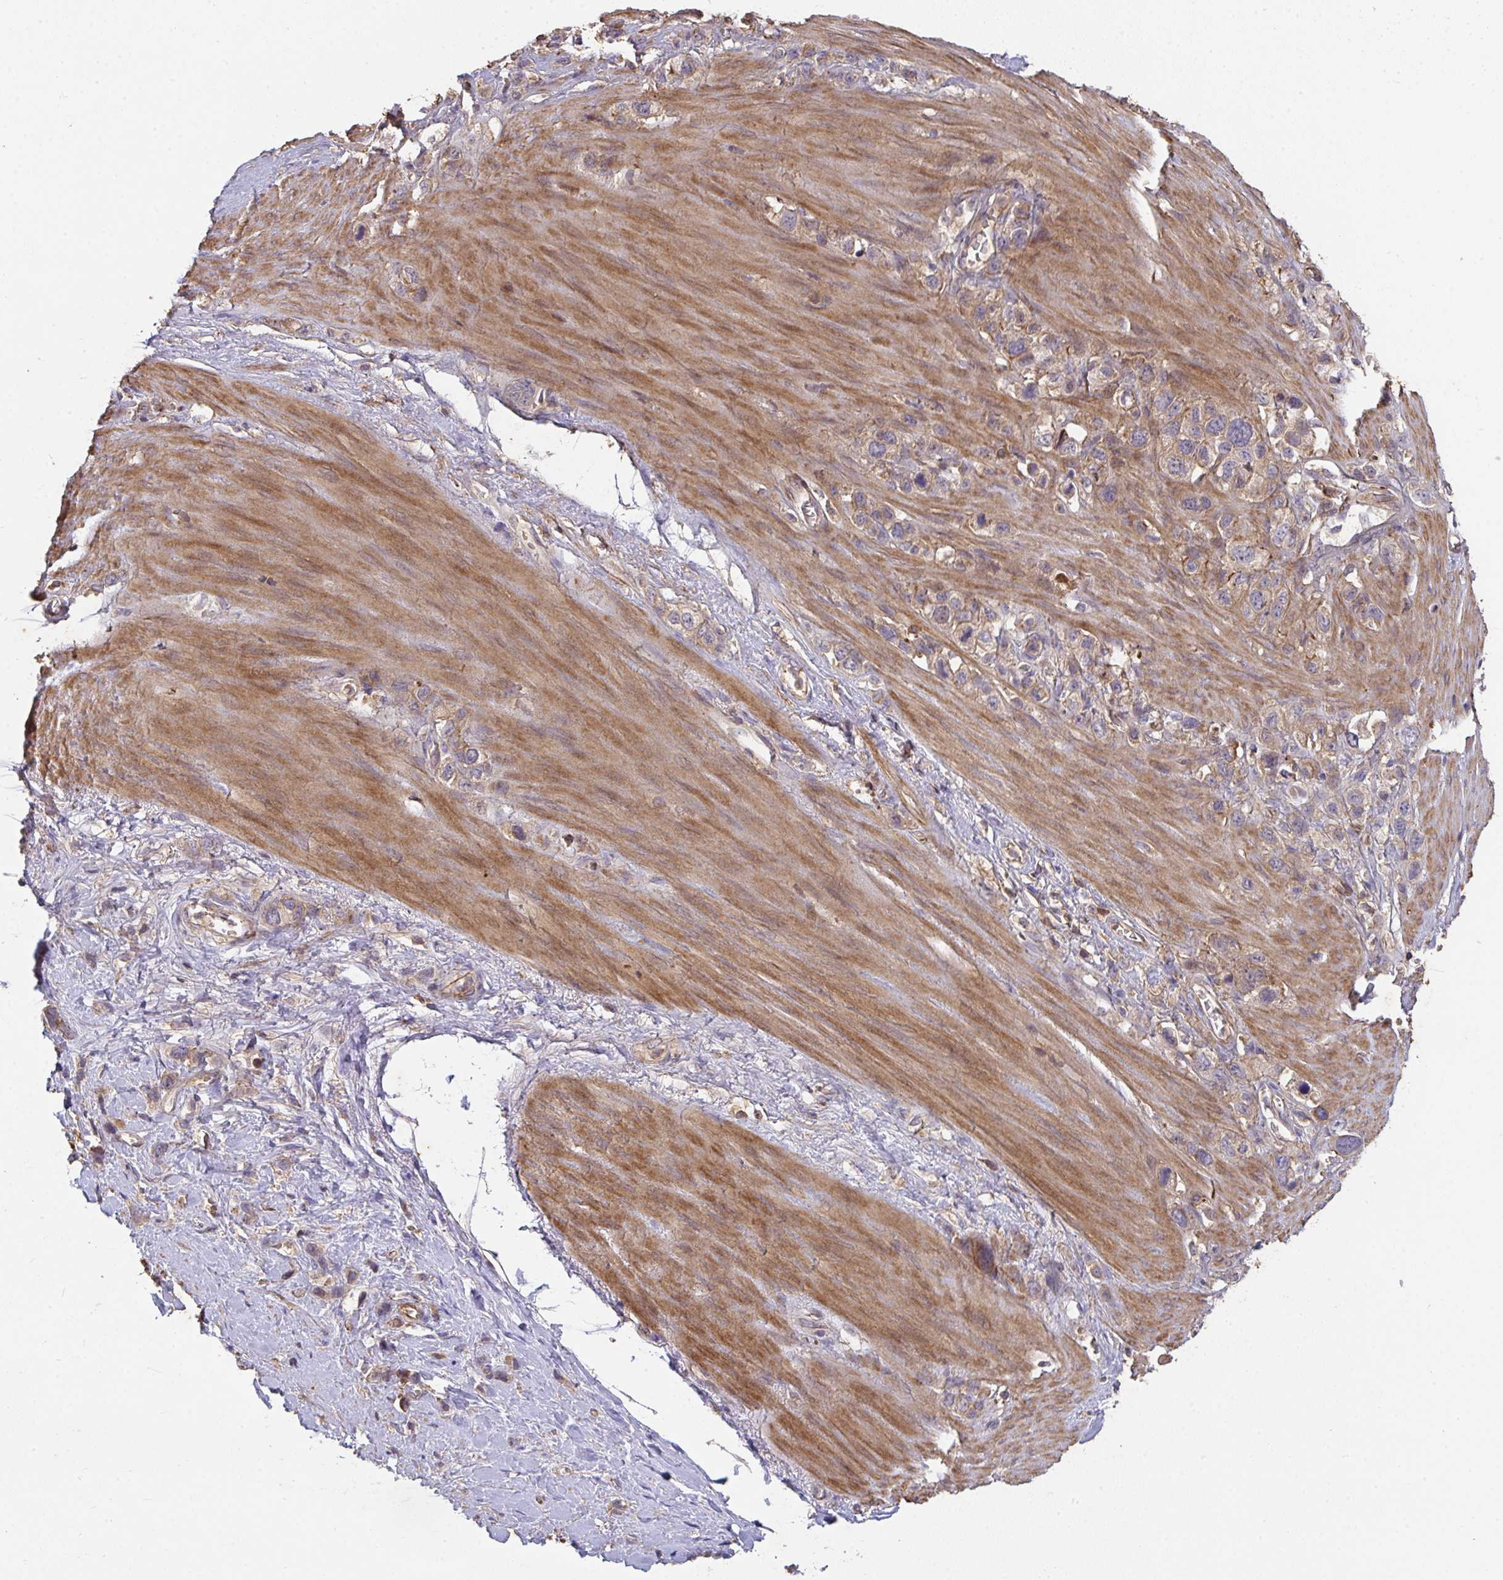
{"staining": {"intensity": "weak", "quantity": "25%-75%", "location": "cytoplasmic/membranous"}, "tissue": "stomach cancer", "cell_type": "Tumor cells", "image_type": "cancer", "snomed": [{"axis": "morphology", "description": "Adenocarcinoma, NOS"}, {"axis": "topography", "description": "Stomach"}], "caption": "A photomicrograph of stomach cancer stained for a protein exhibits weak cytoplasmic/membranous brown staining in tumor cells. The staining was performed using DAB (3,3'-diaminobenzidine), with brown indicating positive protein expression. Nuclei are stained blue with hematoxylin.", "gene": "TNMD", "patient": {"sex": "female", "age": 65}}